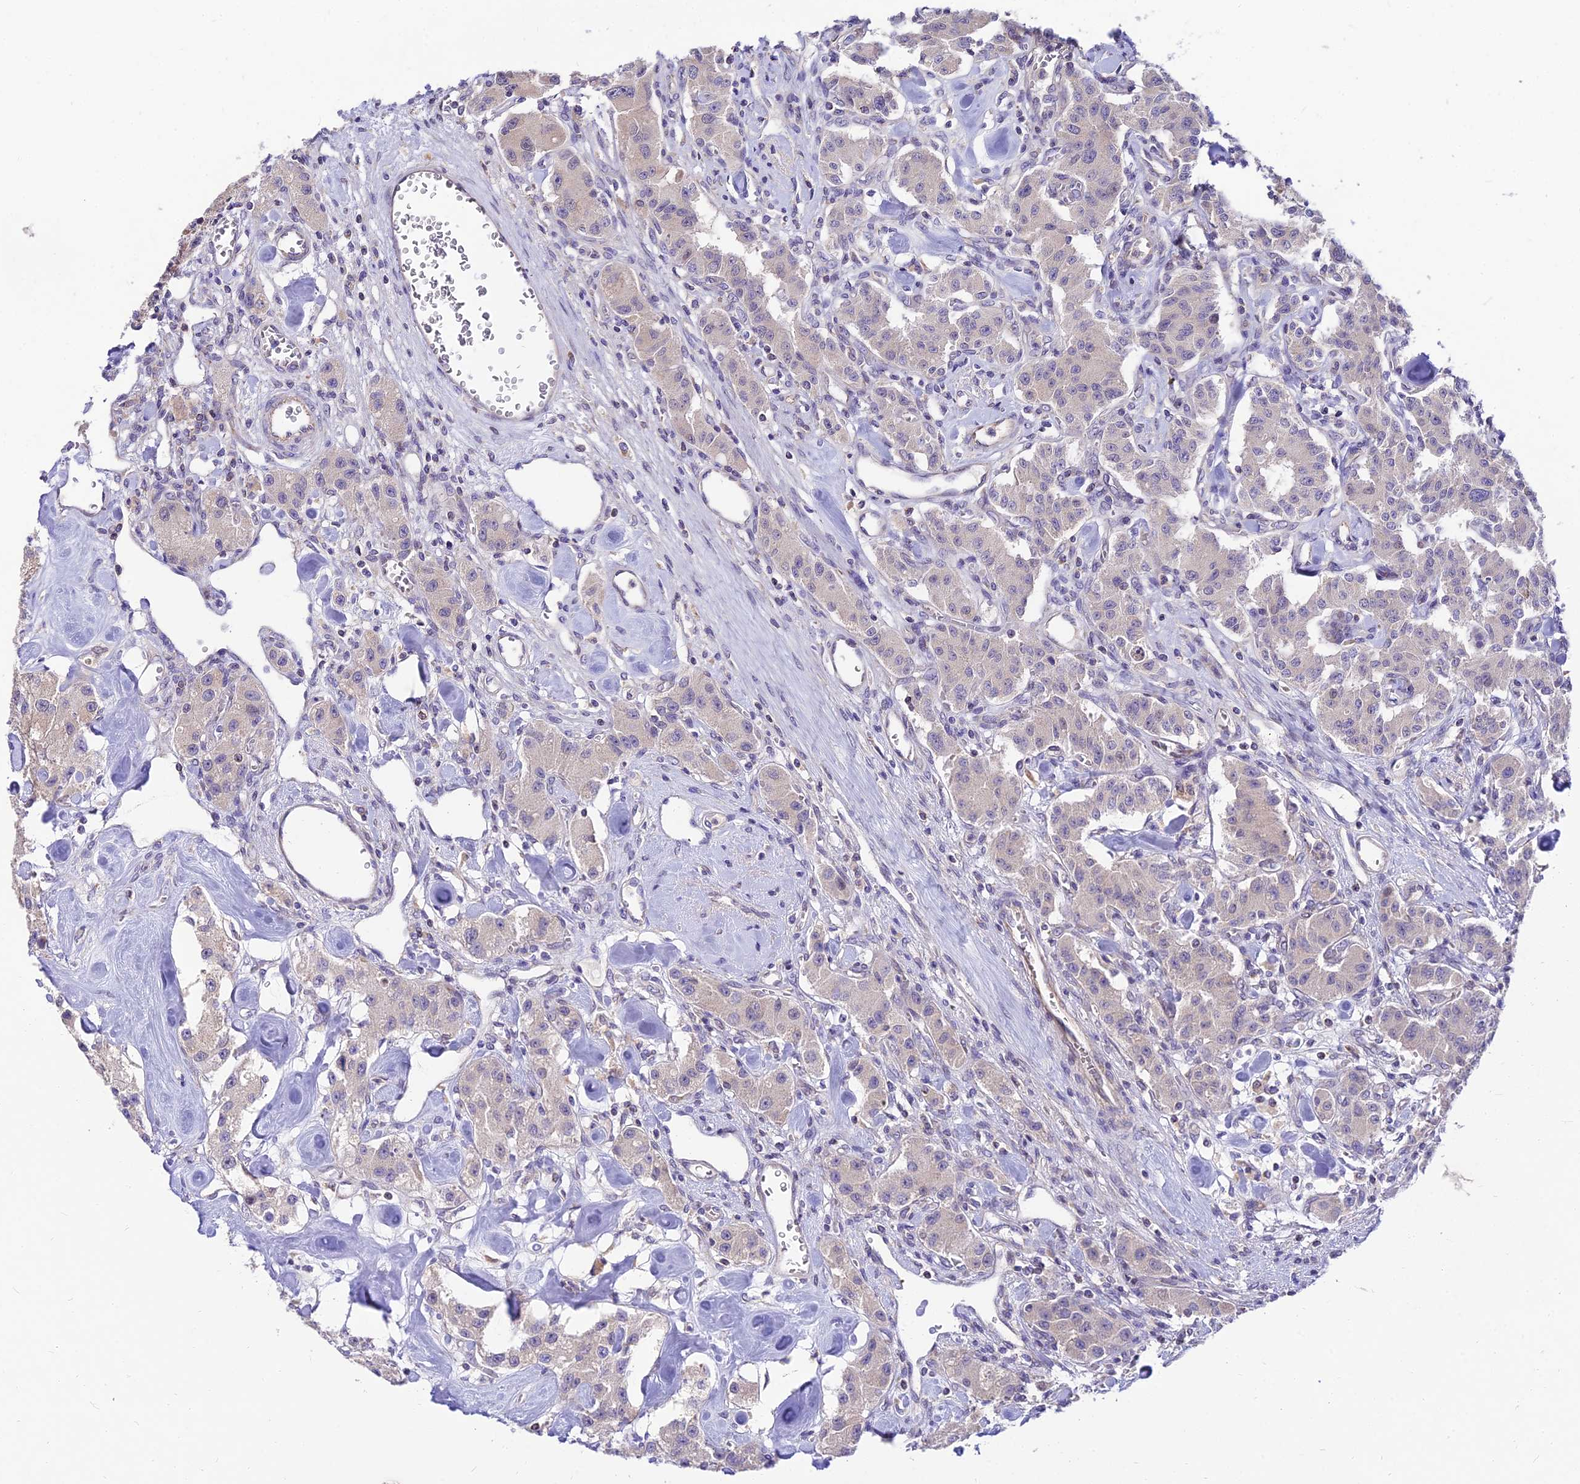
{"staining": {"intensity": "negative", "quantity": "none", "location": "none"}, "tissue": "carcinoid", "cell_type": "Tumor cells", "image_type": "cancer", "snomed": [{"axis": "morphology", "description": "Carcinoid, malignant, NOS"}, {"axis": "topography", "description": "Pancreas"}], "caption": "An immunohistochemistry (IHC) histopathology image of malignant carcinoid is shown. There is no staining in tumor cells of malignant carcinoid. The staining was performed using DAB (3,3'-diaminobenzidine) to visualize the protein expression in brown, while the nuclei were stained in blue with hematoxylin (Magnification: 20x).", "gene": "C6orf132", "patient": {"sex": "male", "age": 41}}